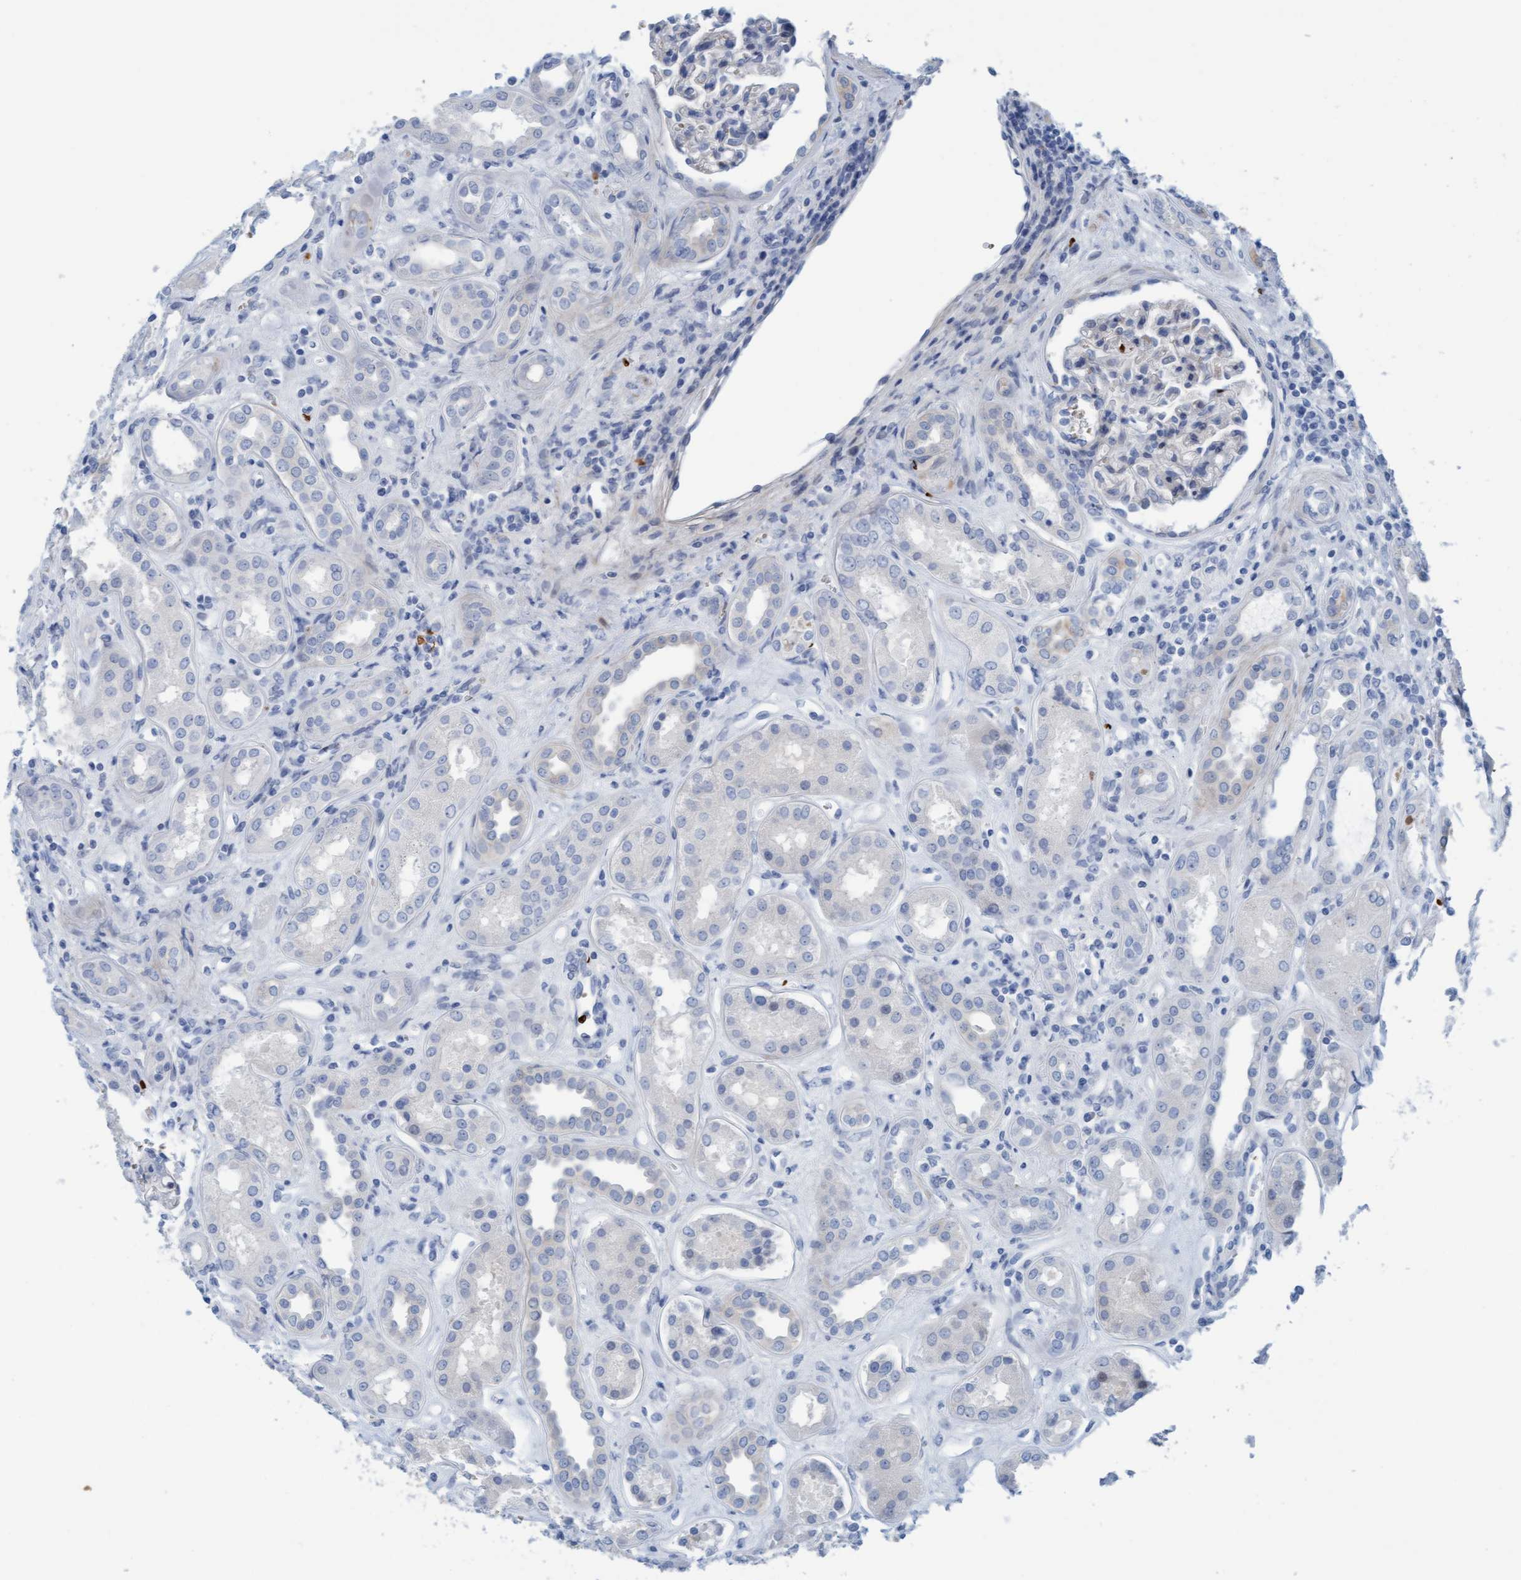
{"staining": {"intensity": "weak", "quantity": "<25%", "location": "cytoplasmic/membranous"}, "tissue": "kidney", "cell_type": "Cells in glomeruli", "image_type": "normal", "snomed": [{"axis": "morphology", "description": "Normal tissue, NOS"}, {"axis": "topography", "description": "Kidney"}], "caption": "Image shows no significant protein staining in cells in glomeruli of normal kidney.", "gene": "P2RX5", "patient": {"sex": "male", "age": 59}}